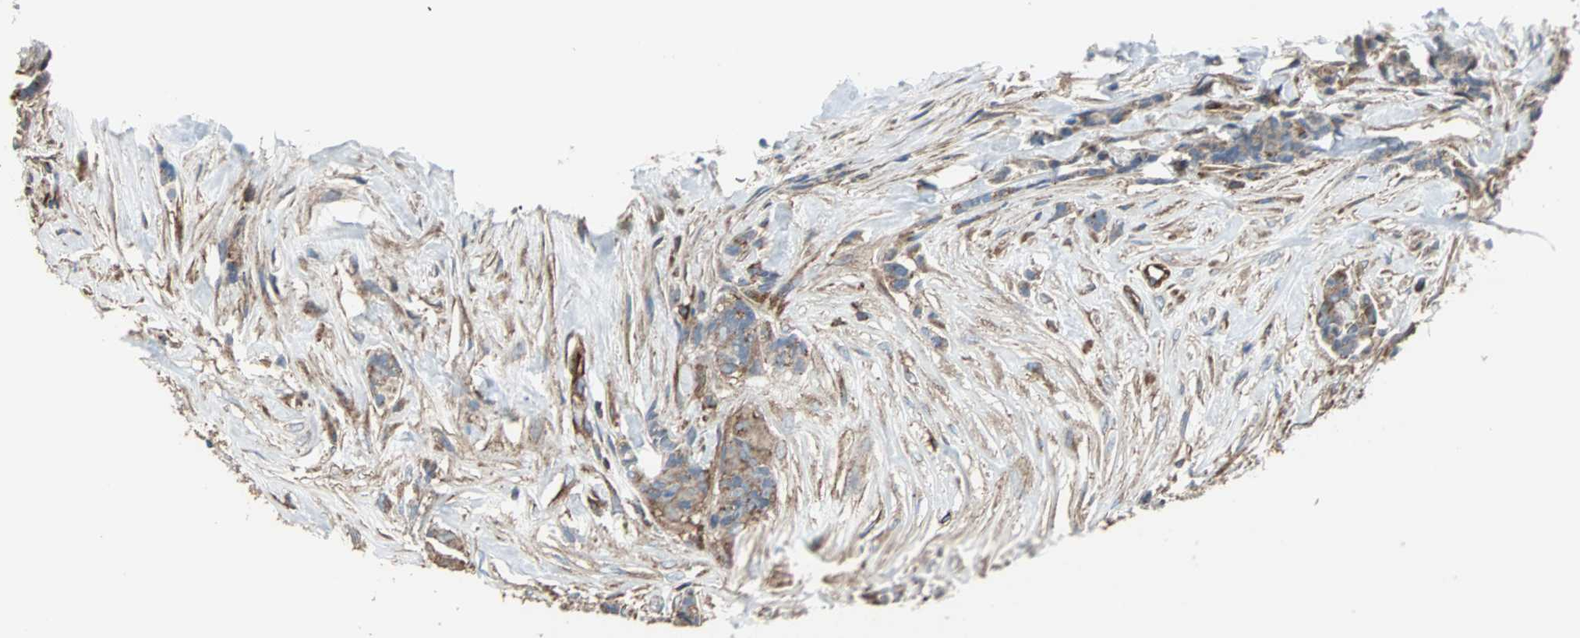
{"staining": {"intensity": "weak", "quantity": ">75%", "location": "cytoplasmic/membranous"}, "tissue": "breast cancer", "cell_type": "Tumor cells", "image_type": "cancer", "snomed": [{"axis": "morphology", "description": "Duct carcinoma"}, {"axis": "topography", "description": "Breast"}], "caption": "Immunohistochemical staining of human breast cancer displays weak cytoplasmic/membranous protein positivity in approximately >75% of tumor cells. (DAB IHC with brightfield microscopy, high magnification).", "gene": "PLCG2", "patient": {"sex": "female", "age": 40}}